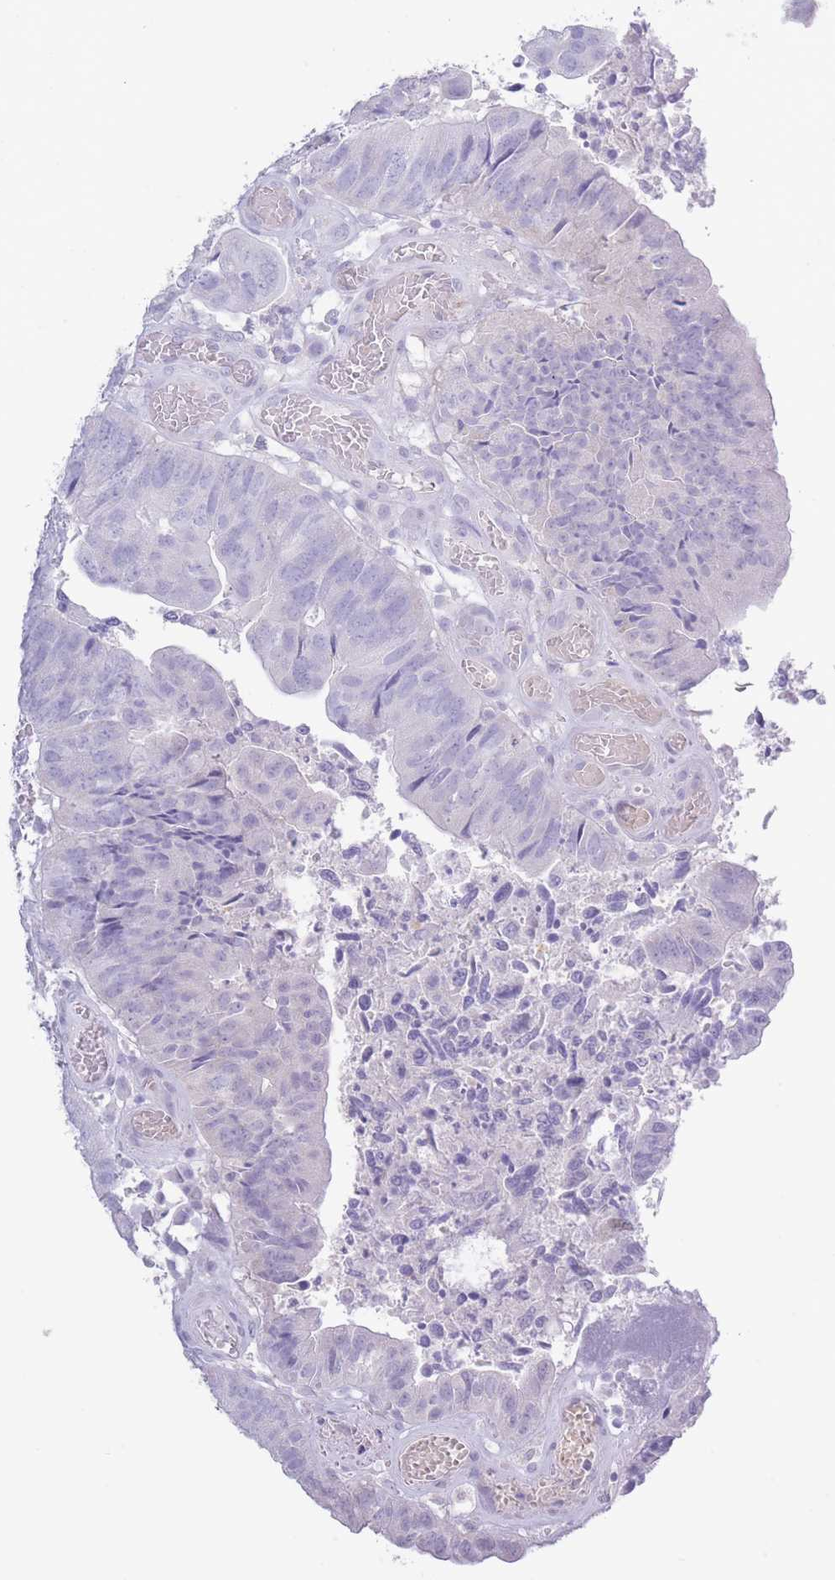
{"staining": {"intensity": "negative", "quantity": "none", "location": "none"}, "tissue": "colorectal cancer", "cell_type": "Tumor cells", "image_type": "cancer", "snomed": [{"axis": "morphology", "description": "Adenocarcinoma, NOS"}, {"axis": "topography", "description": "Colon"}], "caption": "DAB immunohistochemical staining of colorectal adenocarcinoma demonstrates no significant staining in tumor cells.", "gene": "PKLR", "patient": {"sex": "female", "age": 67}}